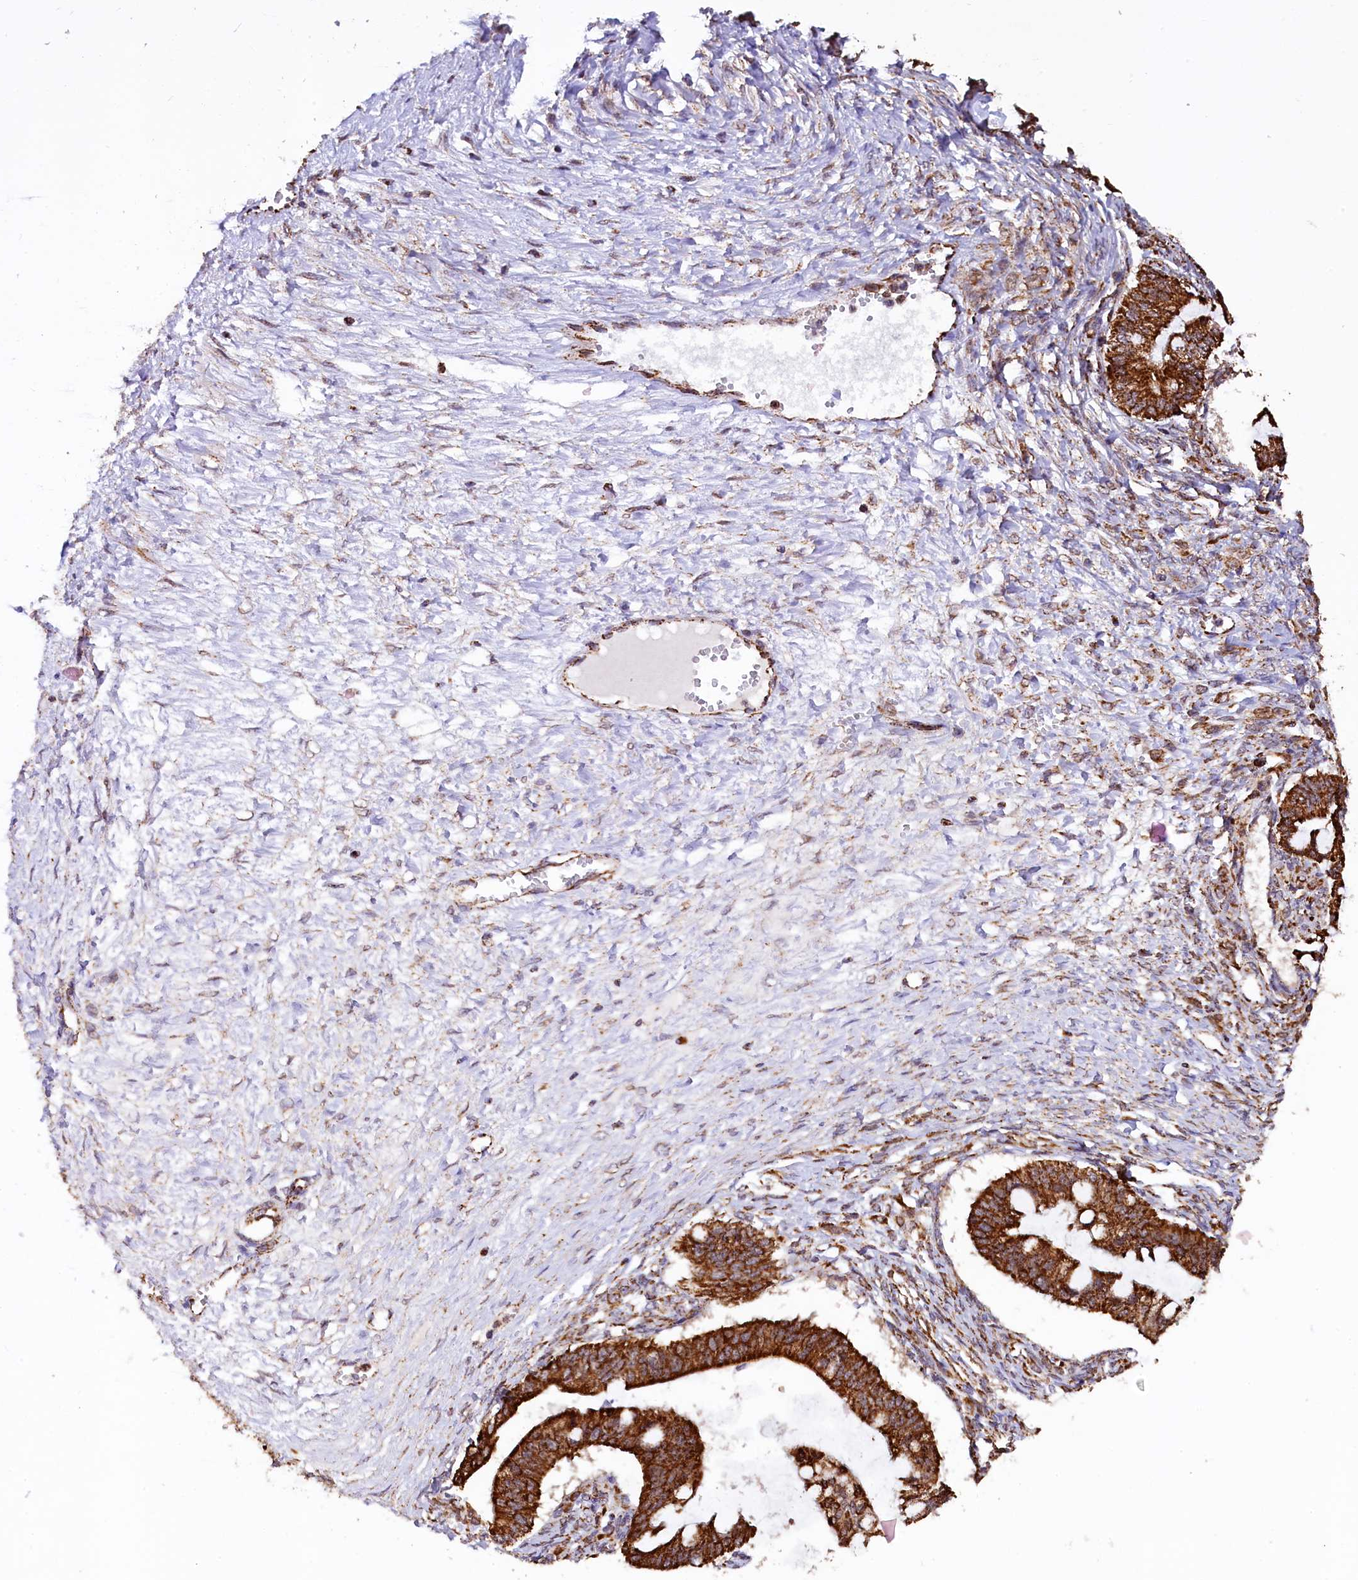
{"staining": {"intensity": "strong", "quantity": ">75%", "location": "cytoplasmic/membranous"}, "tissue": "ovarian cancer", "cell_type": "Tumor cells", "image_type": "cancer", "snomed": [{"axis": "morphology", "description": "Cystadenocarcinoma, mucinous, NOS"}, {"axis": "topography", "description": "Ovary"}], "caption": "Protein analysis of ovarian cancer tissue displays strong cytoplasmic/membranous staining in approximately >75% of tumor cells.", "gene": "KLC2", "patient": {"sex": "female", "age": 73}}